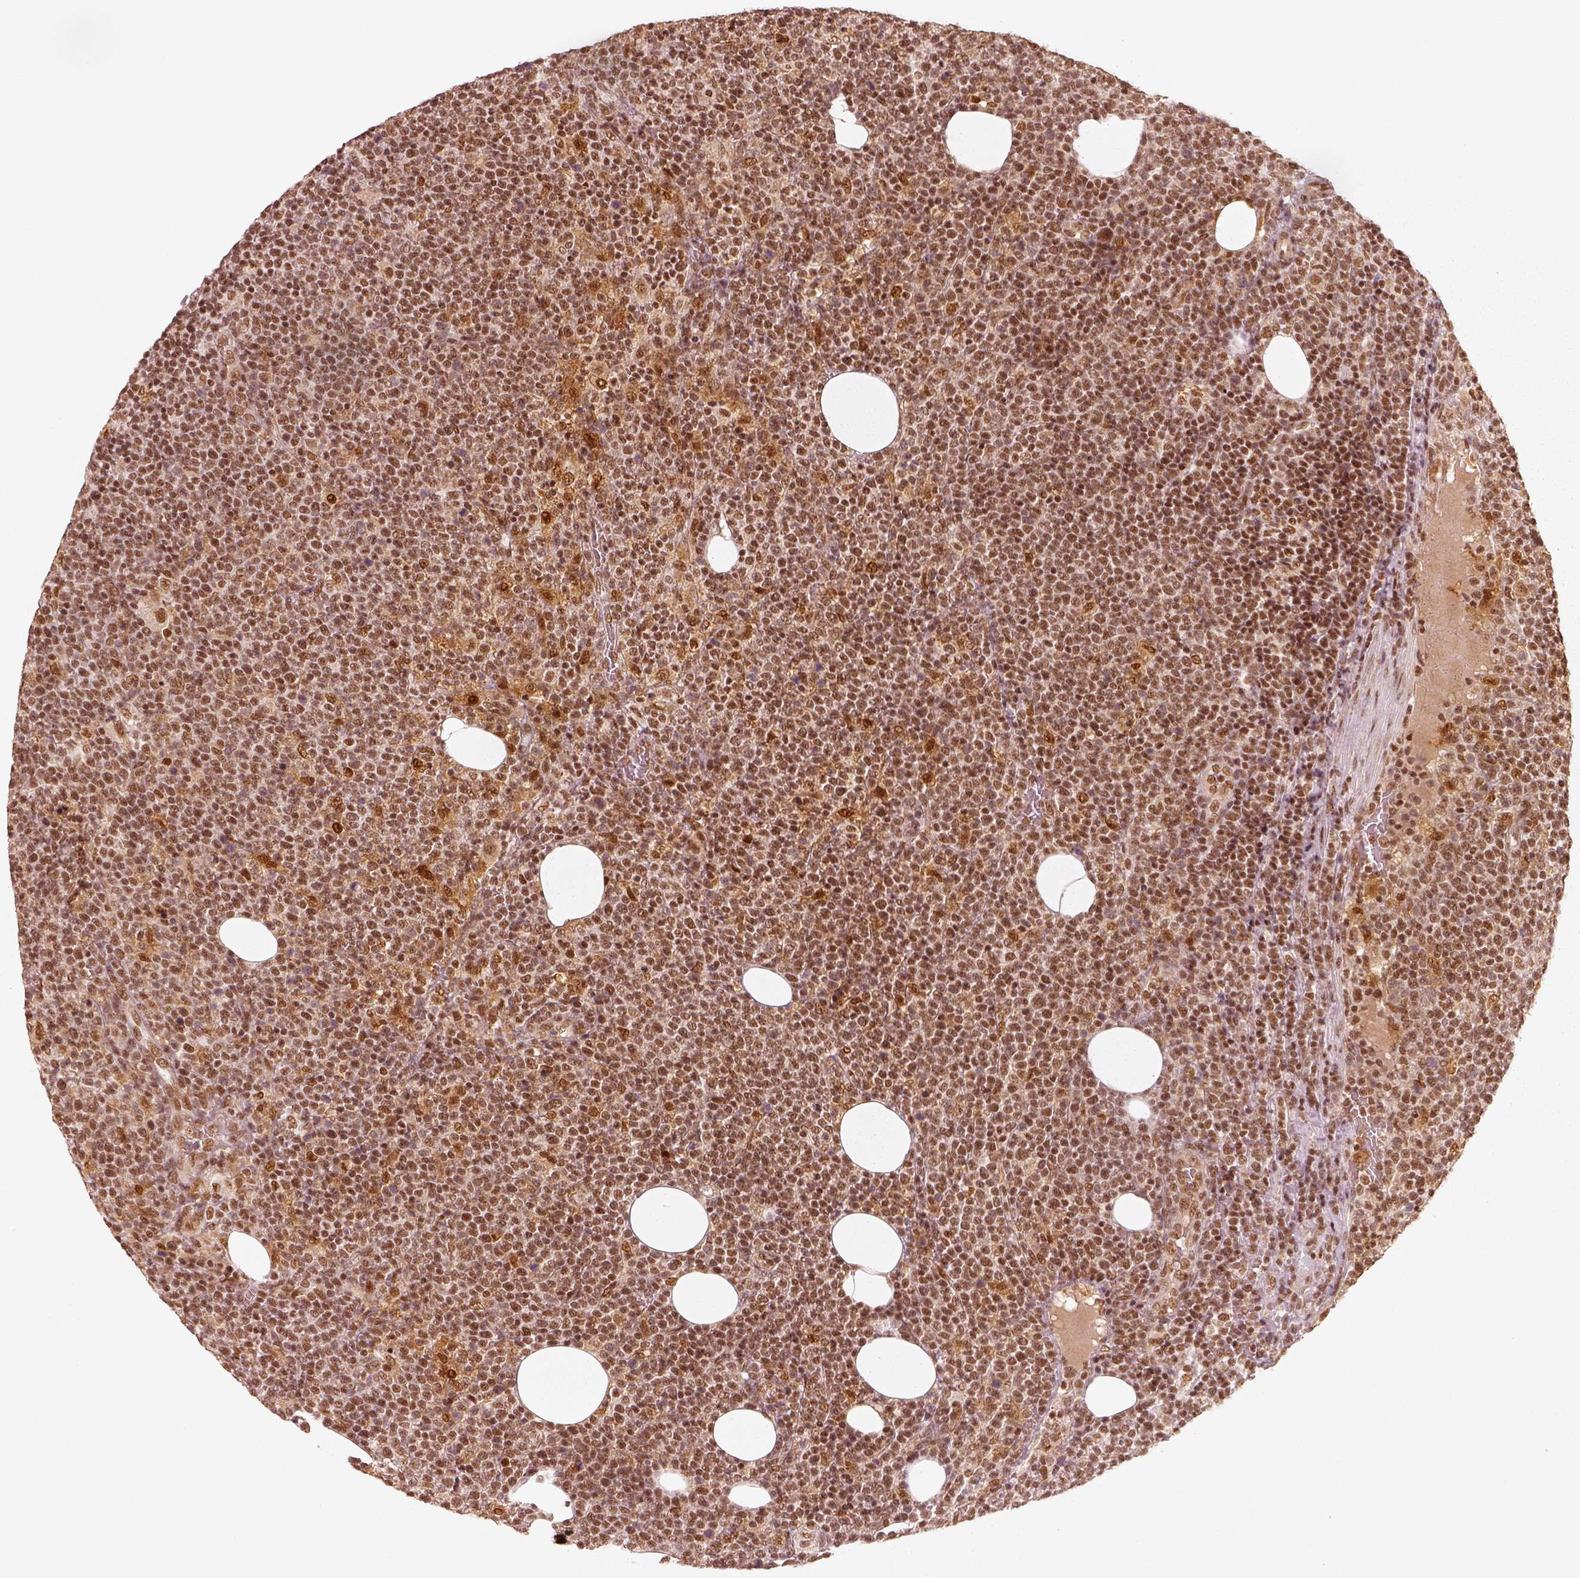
{"staining": {"intensity": "moderate", "quantity": ">75%", "location": "nuclear"}, "tissue": "lymphoma", "cell_type": "Tumor cells", "image_type": "cancer", "snomed": [{"axis": "morphology", "description": "Malignant lymphoma, non-Hodgkin's type, High grade"}, {"axis": "topography", "description": "Lymph node"}], "caption": "The image displays staining of malignant lymphoma, non-Hodgkin's type (high-grade), revealing moderate nuclear protein staining (brown color) within tumor cells.", "gene": "GMEB2", "patient": {"sex": "male", "age": 61}}